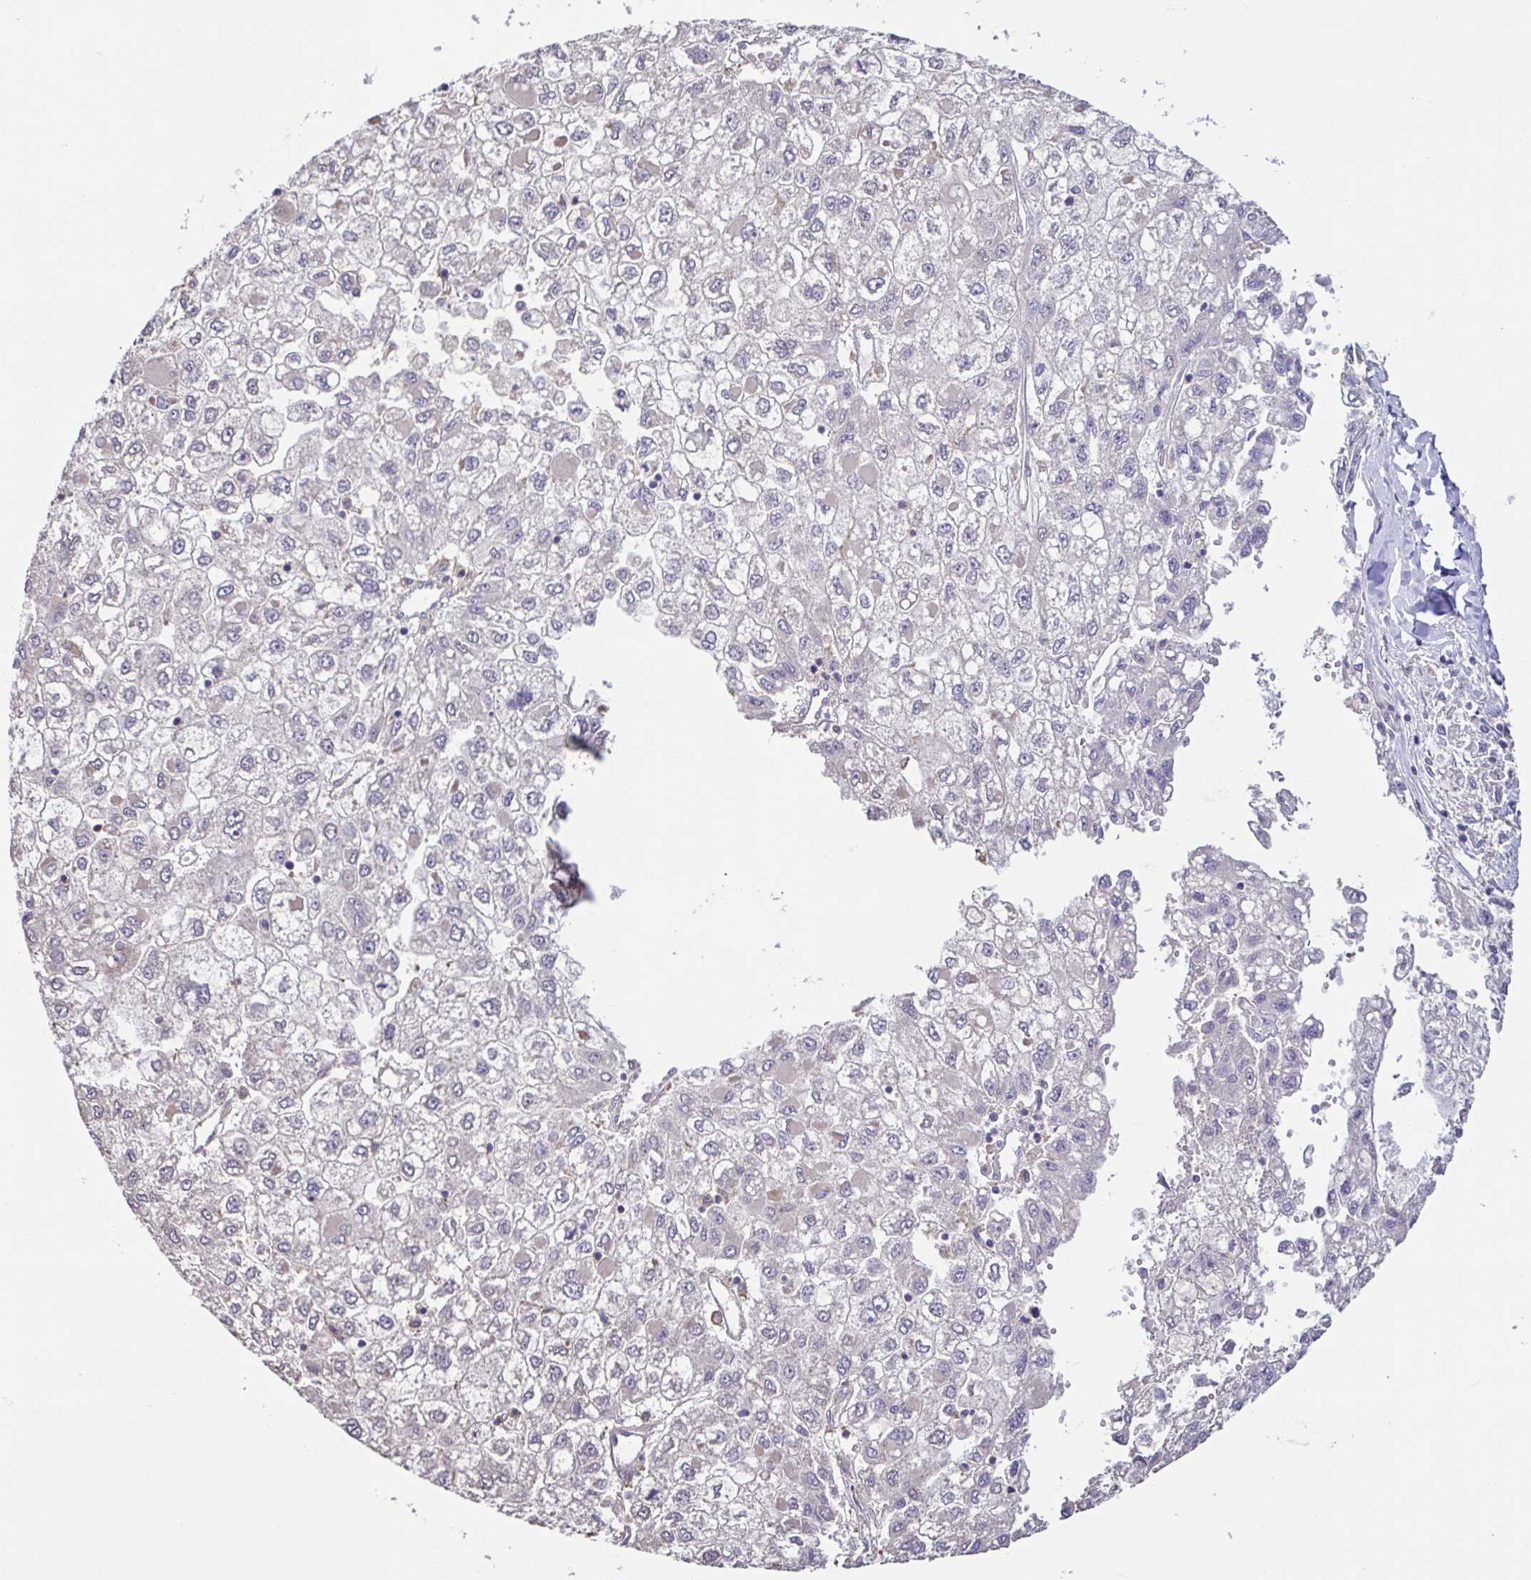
{"staining": {"intensity": "negative", "quantity": "none", "location": "none"}, "tissue": "liver cancer", "cell_type": "Tumor cells", "image_type": "cancer", "snomed": [{"axis": "morphology", "description": "Carcinoma, Hepatocellular, NOS"}, {"axis": "topography", "description": "Liver"}], "caption": "Immunohistochemistry of hepatocellular carcinoma (liver) shows no staining in tumor cells.", "gene": "ACTRT2", "patient": {"sex": "male", "age": 40}}